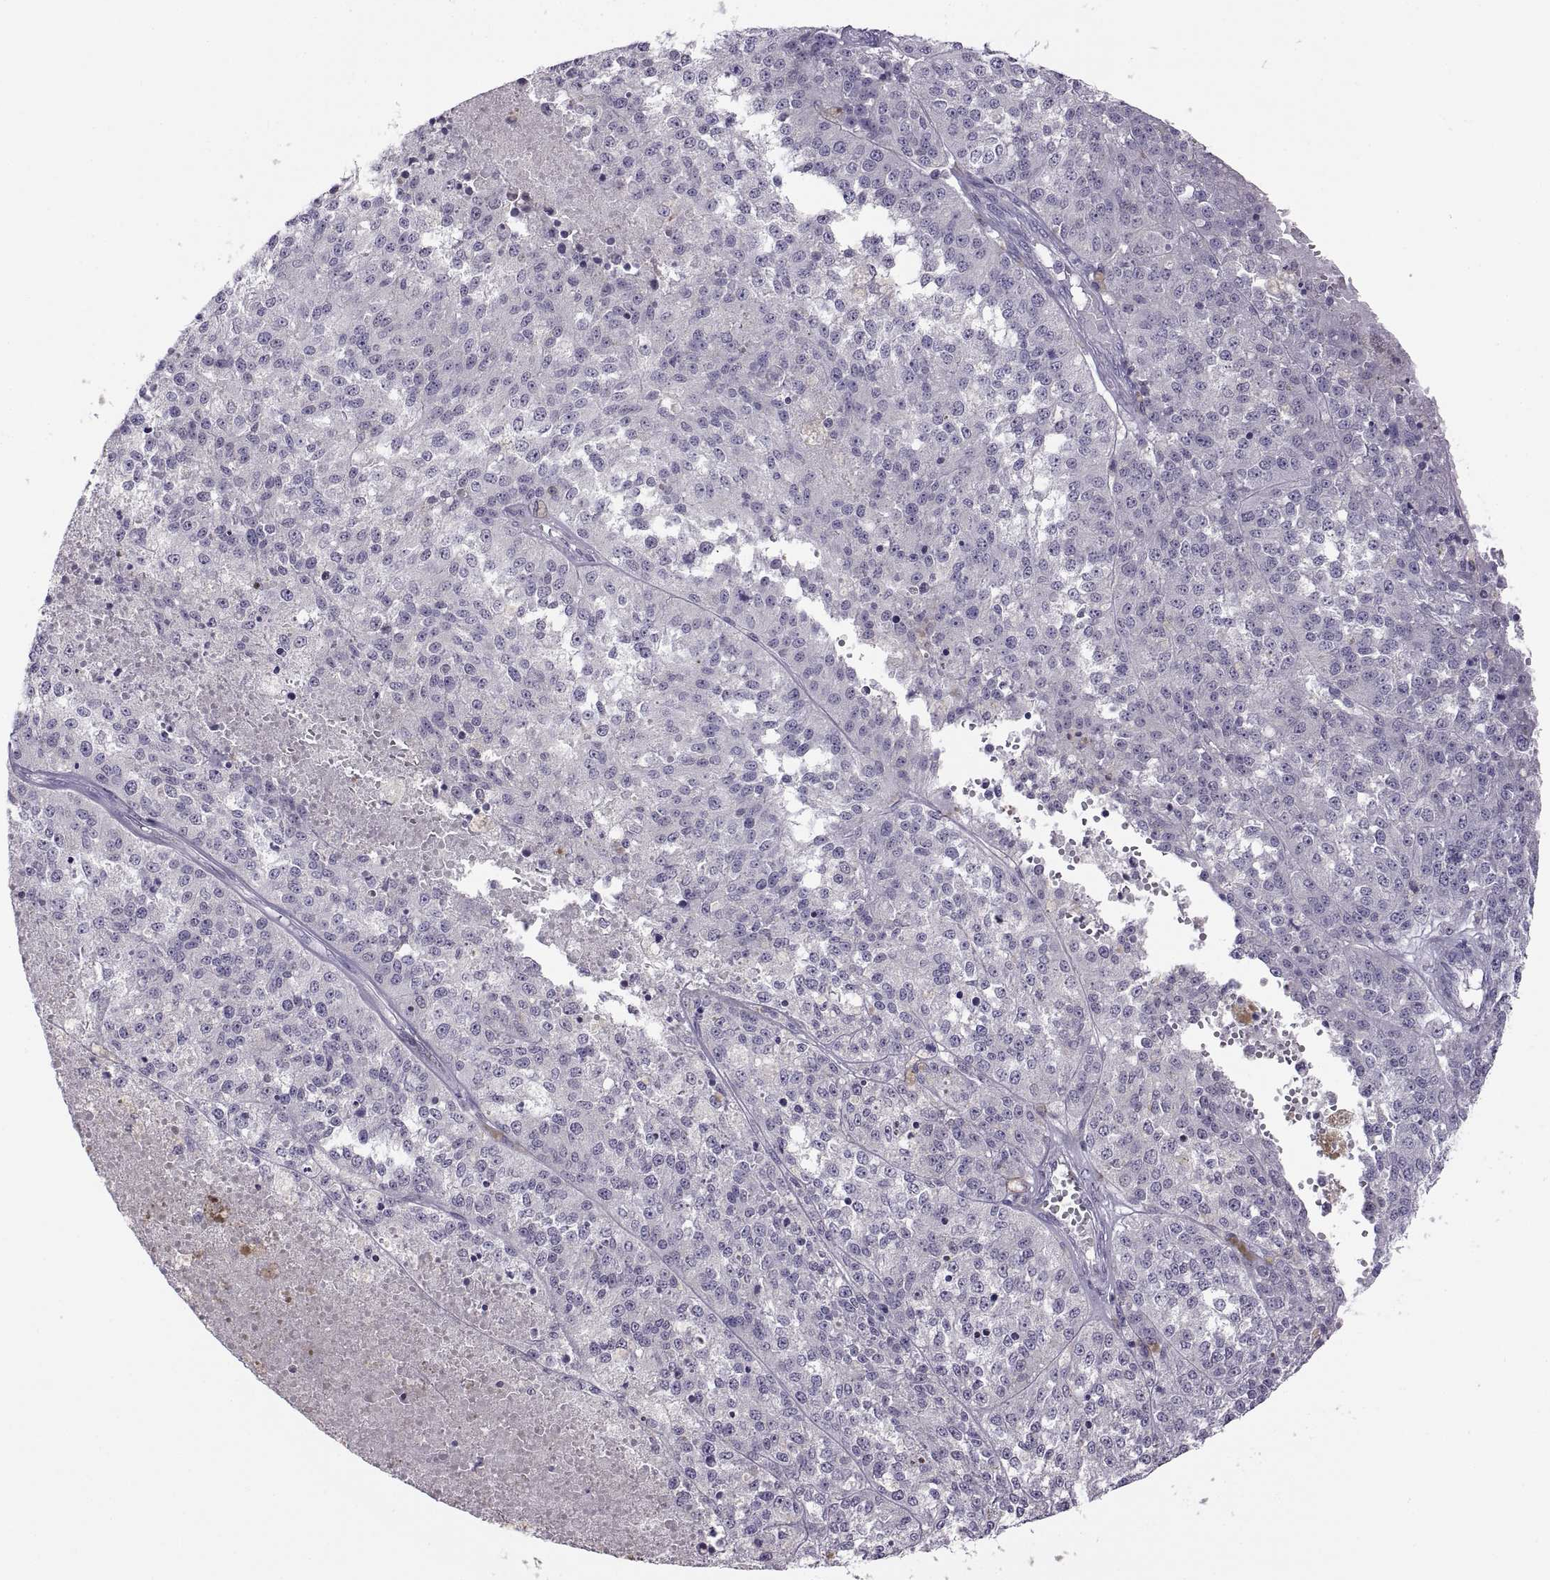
{"staining": {"intensity": "negative", "quantity": "none", "location": "none"}, "tissue": "melanoma", "cell_type": "Tumor cells", "image_type": "cancer", "snomed": [{"axis": "morphology", "description": "Malignant melanoma, Metastatic site"}, {"axis": "topography", "description": "Lymph node"}], "caption": "There is no significant staining in tumor cells of melanoma.", "gene": "TTC21A", "patient": {"sex": "female", "age": 64}}